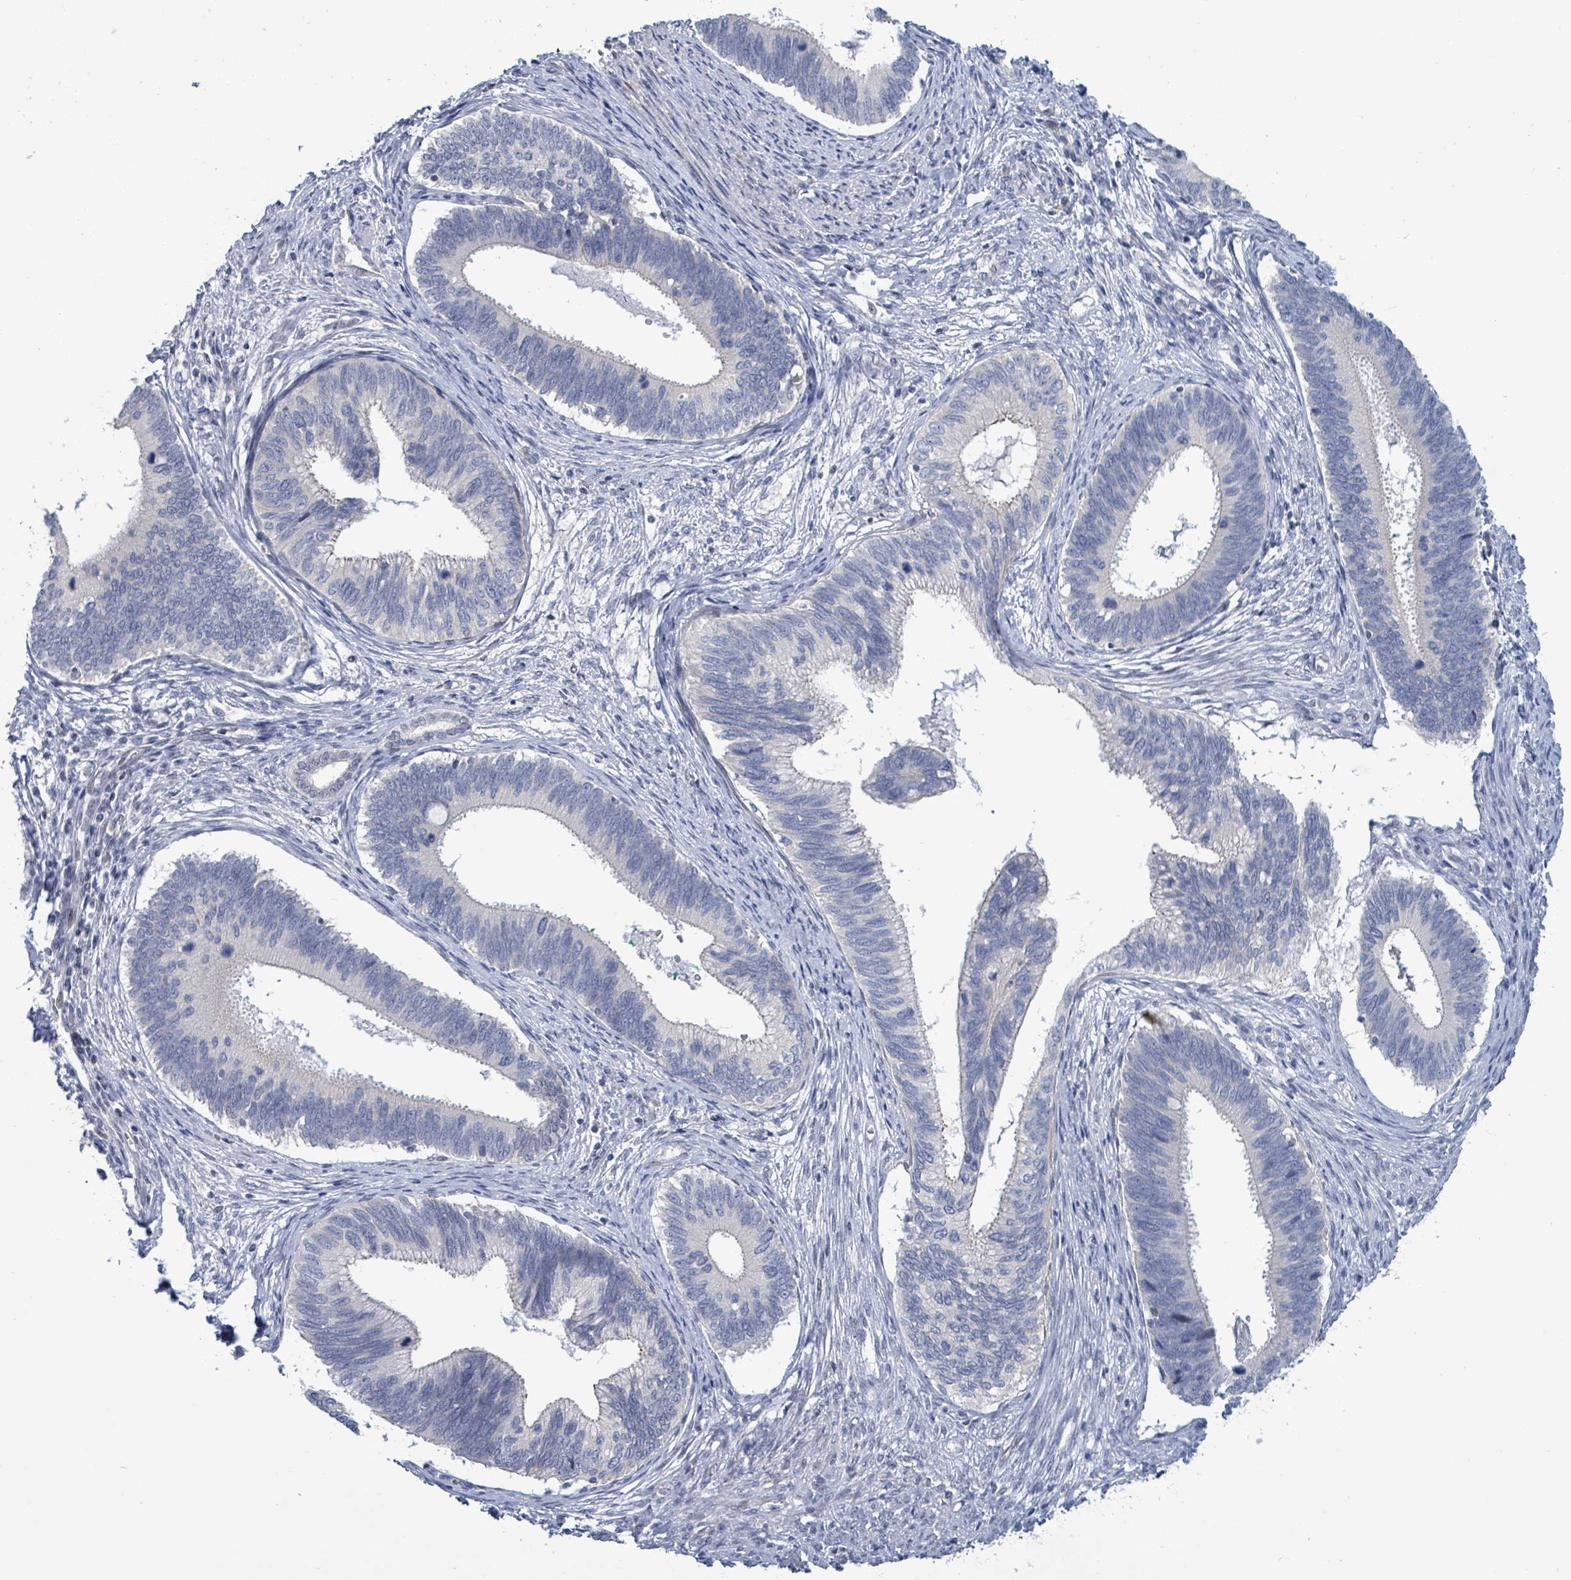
{"staining": {"intensity": "negative", "quantity": "none", "location": "none"}, "tissue": "cervical cancer", "cell_type": "Tumor cells", "image_type": "cancer", "snomed": [{"axis": "morphology", "description": "Adenocarcinoma, NOS"}, {"axis": "topography", "description": "Cervix"}], "caption": "Protein analysis of cervical adenocarcinoma displays no significant expression in tumor cells.", "gene": "NTN3", "patient": {"sex": "female", "age": 42}}